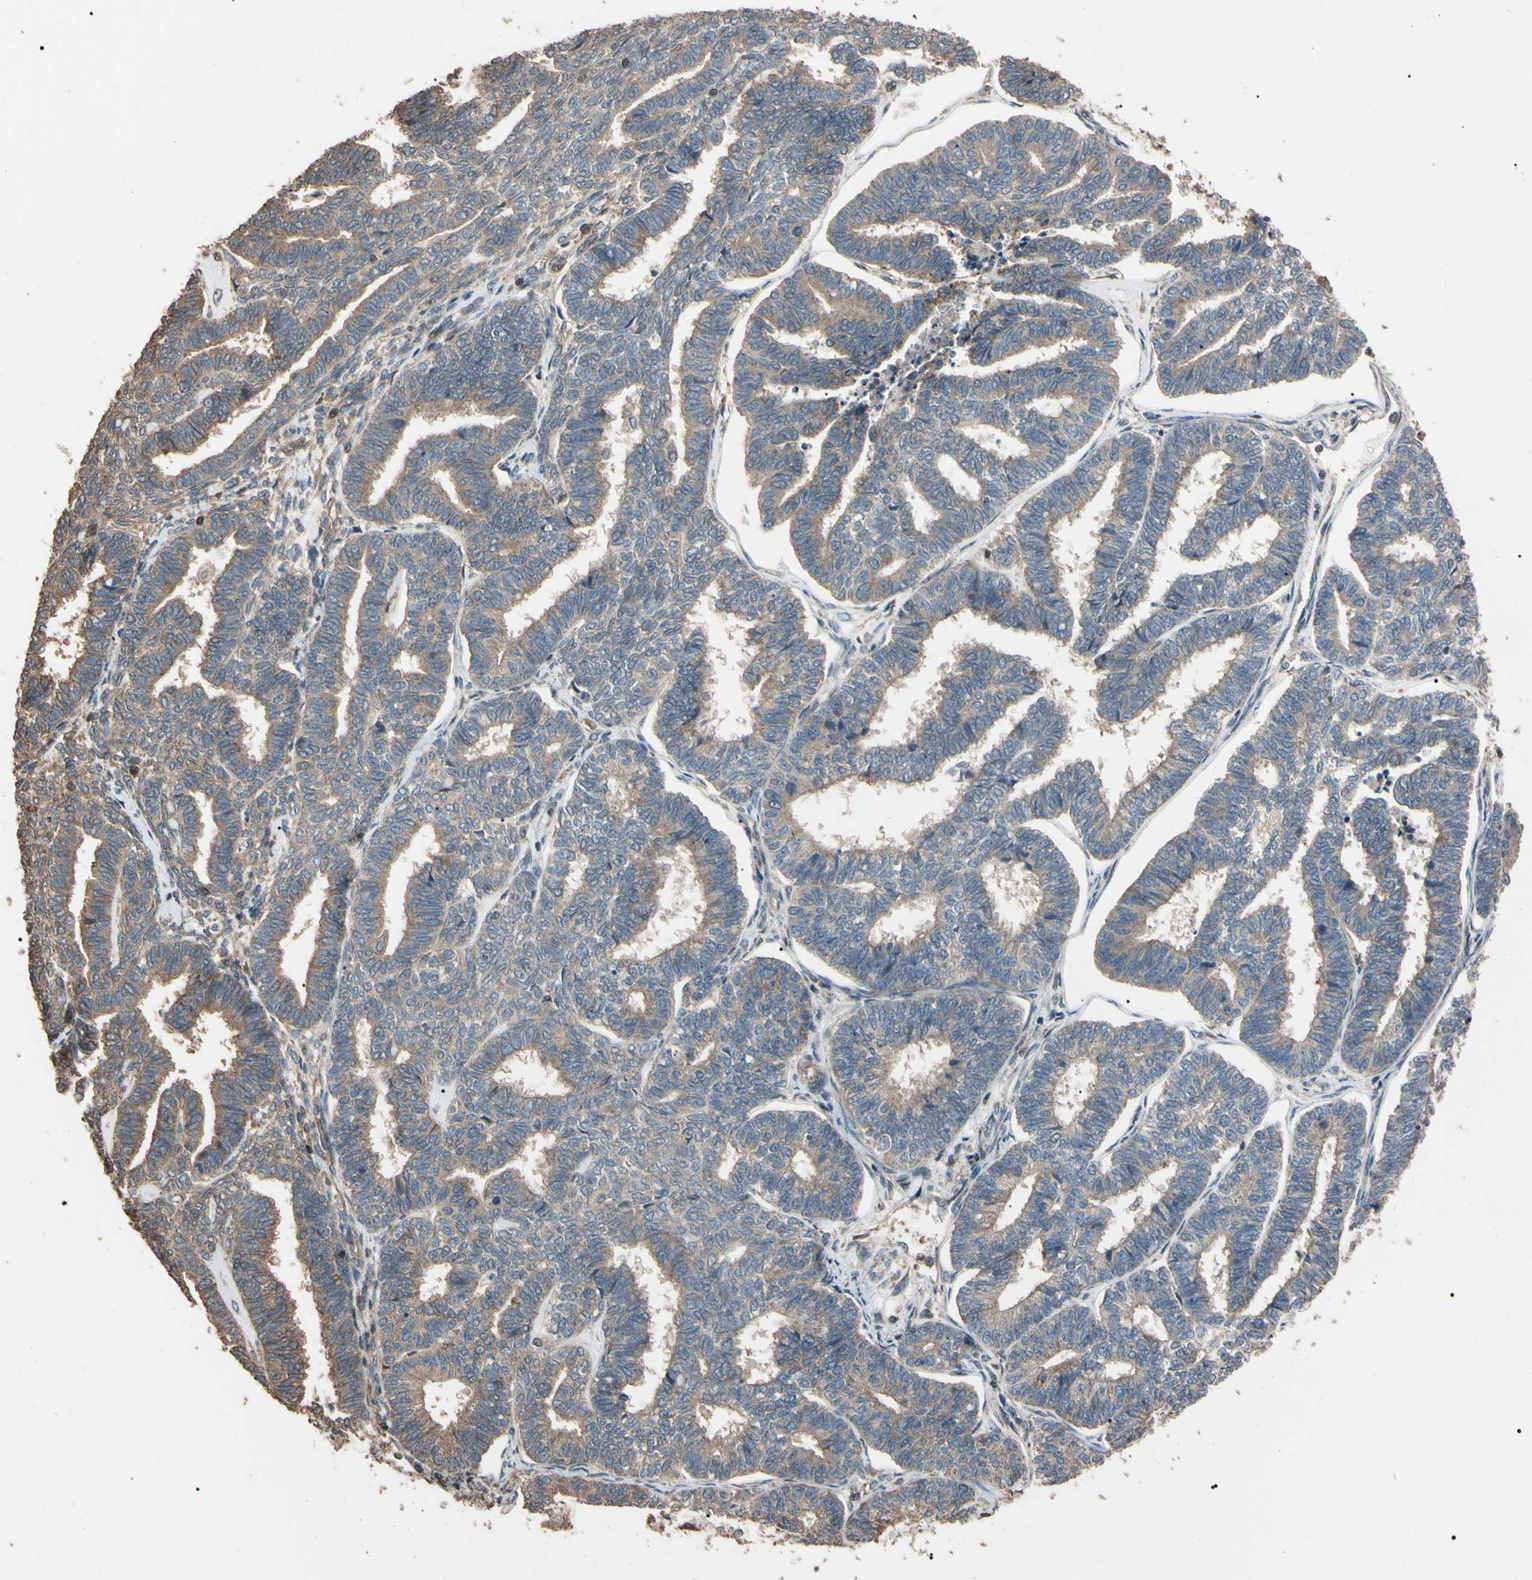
{"staining": {"intensity": "weak", "quantity": ">75%", "location": "cytoplasmic/membranous"}, "tissue": "endometrial cancer", "cell_type": "Tumor cells", "image_type": "cancer", "snomed": [{"axis": "morphology", "description": "Adenocarcinoma, NOS"}, {"axis": "topography", "description": "Endometrium"}], "caption": "Weak cytoplasmic/membranous positivity for a protein is present in about >75% of tumor cells of endometrial adenocarcinoma using immunohistochemistry (IHC).", "gene": "TNFRSF1A", "patient": {"sex": "female", "age": 70}}